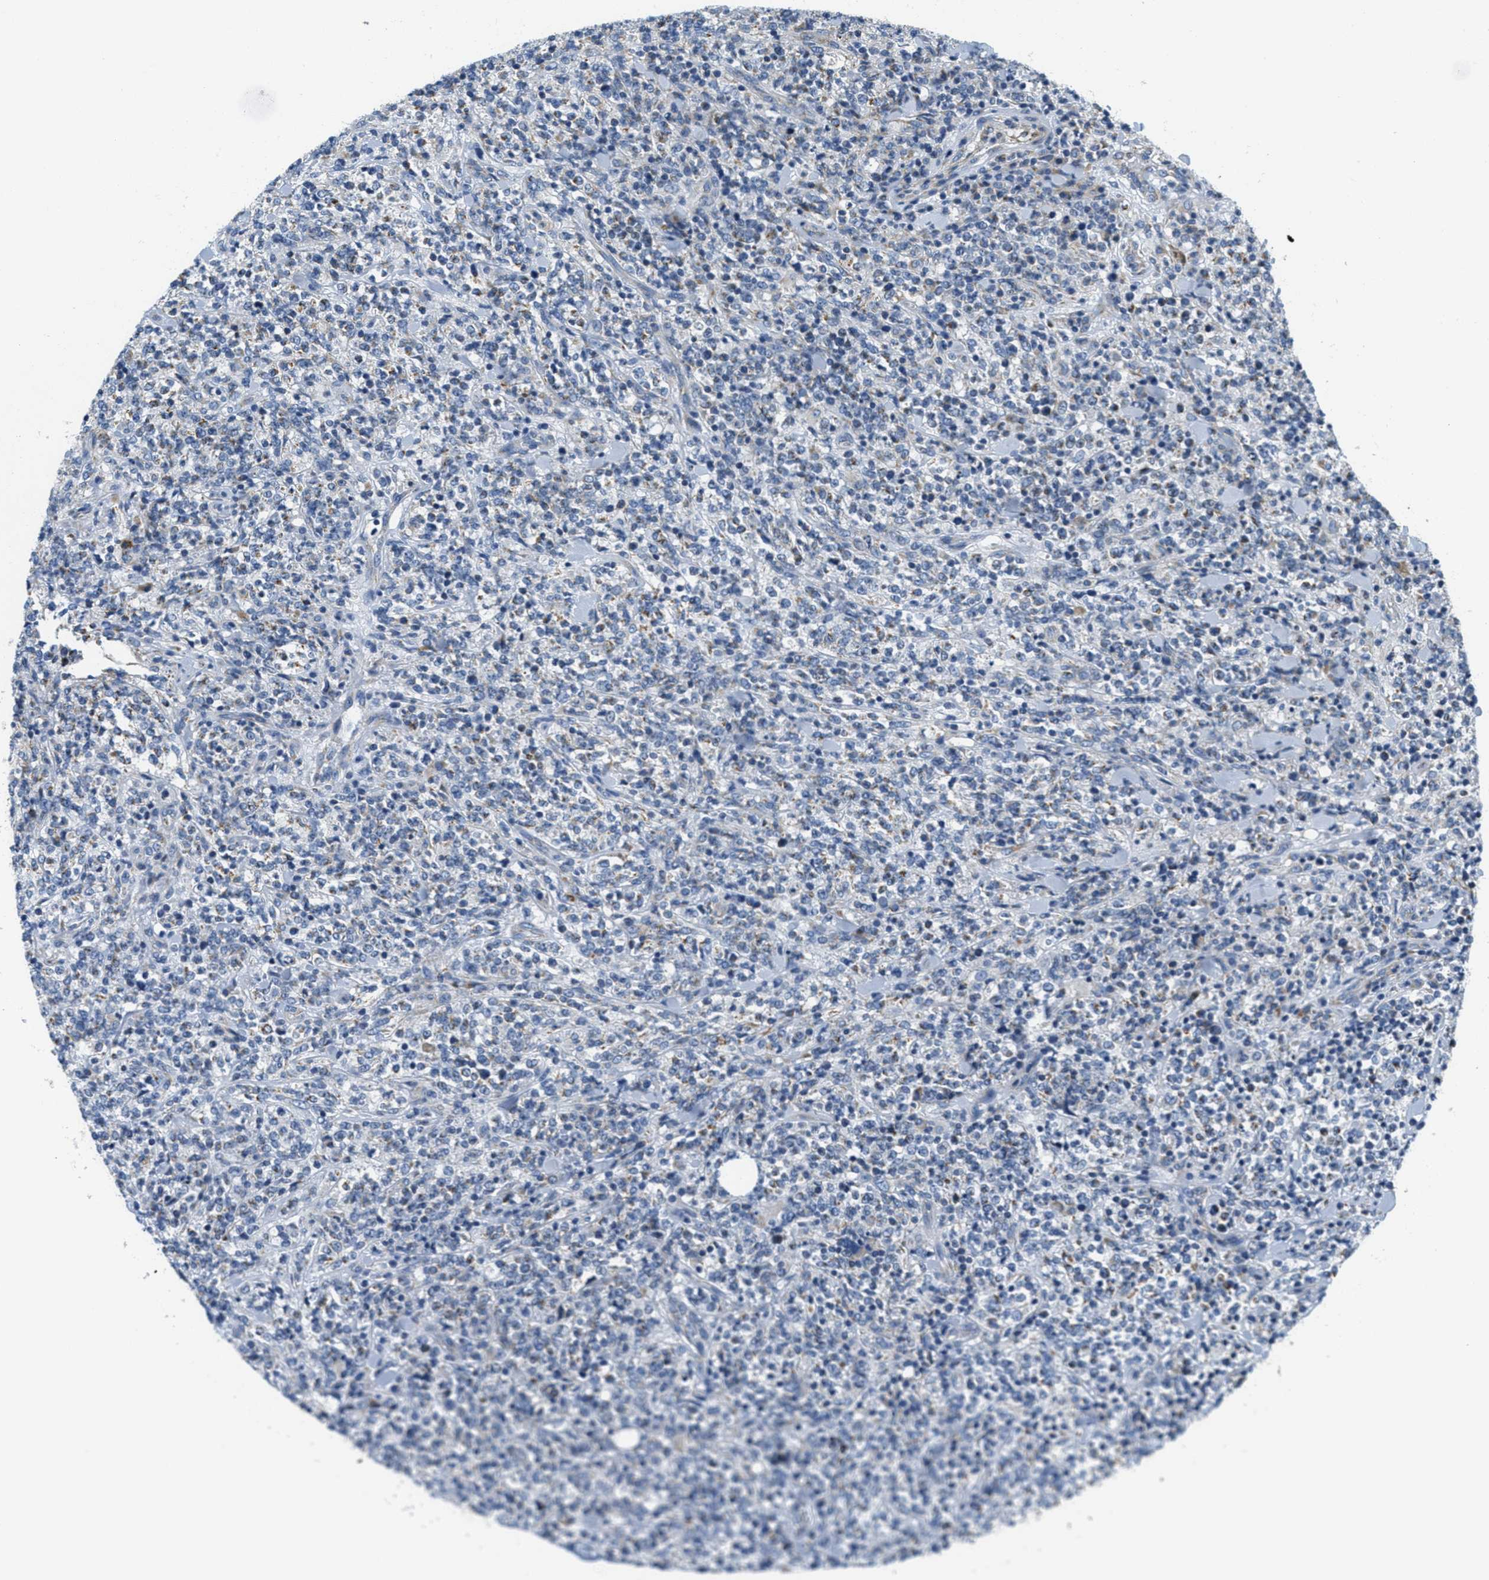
{"staining": {"intensity": "negative", "quantity": "none", "location": "none"}, "tissue": "lymphoma", "cell_type": "Tumor cells", "image_type": "cancer", "snomed": [{"axis": "morphology", "description": "Malignant lymphoma, non-Hodgkin's type, High grade"}, {"axis": "topography", "description": "Soft tissue"}], "caption": "Lymphoma was stained to show a protein in brown. There is no significant expression in tumor cells. The staining is performed using DAB (3,3'-diaminobenzidine) brown chromogen with nuclei counter-stained in using hematoxylin.", "gene": "CA4", "patient": {"sex": "male", "age": 18}}